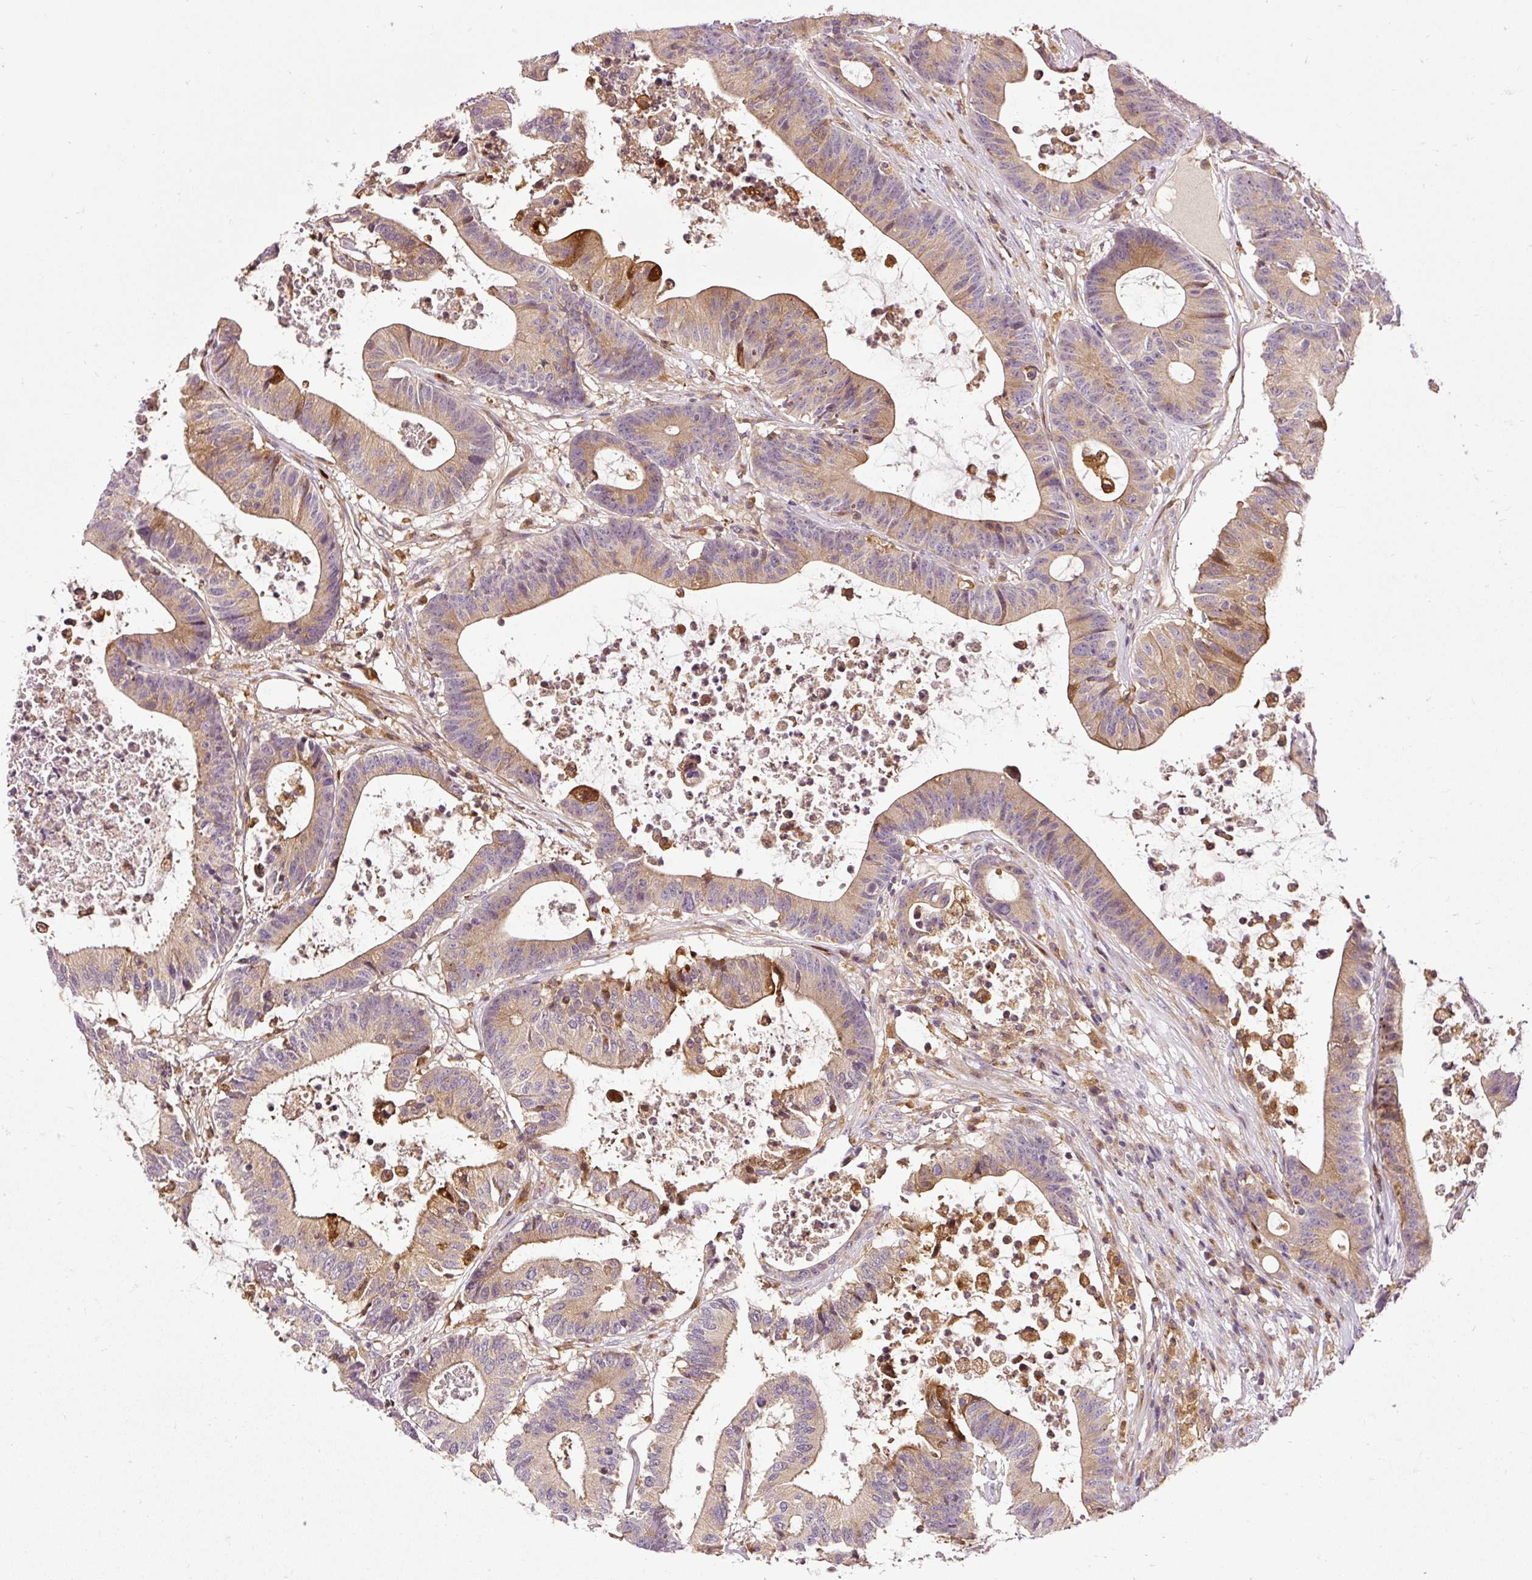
{"staining": {"intensity": "moderate", "quantity": ">75%", "location": "cytoplasmic/membranous"}, "tissue": "colorectal cancer", "cell_type": "Tumor cells", "image_type": "cancer", "snomed": [{"axis": "morphology", "description": "Adenocarcinoma, NOS"}, {"axis": "topography", "description": "Colon"}], "caption": "Protein expression by immunohistochemistry (IHC) reveals moderate cytoplasmic/membranous positivity in approximately >75% of tumor cells in colorectal cancer.", "gene": "NAPA", "patient": {"sex": "female", "age": 84}}